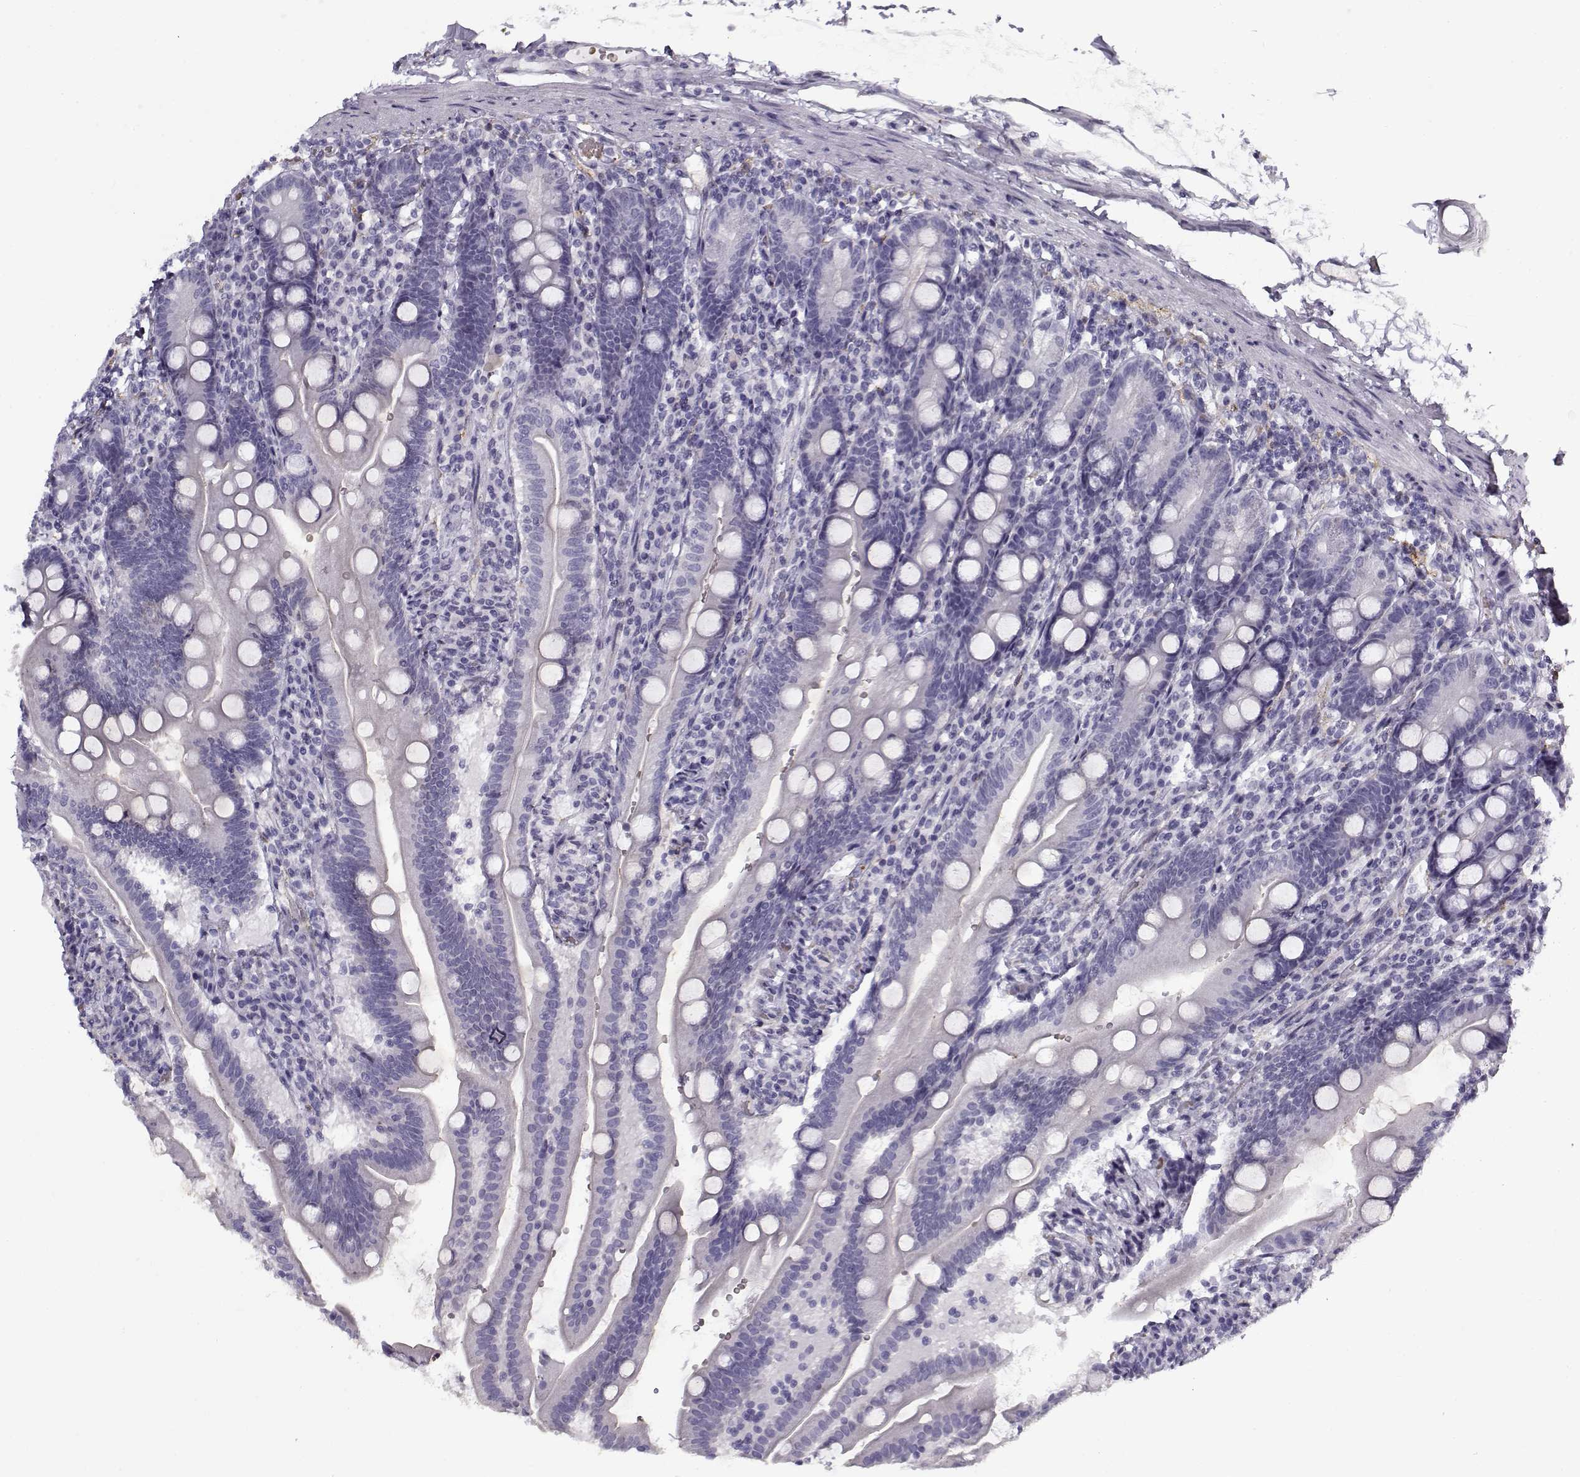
{"staining": {"intensity": "negative", "quantity": "none", "location": "none"}, "tissue": "duodenum", "cell_type": "Glandular cells", "image_type": "normal", "snomed": [{"axis": "morphology", "description": "Normal tissue, NOS"}, {"axis": "topography", "description": "Duodenum"}], "caption": "IHC of unremarkable human duodenum displays no expression in glandular cells. (Brightfield microscopy of DAB IHC at high magnification).", "gene": "SNCA", "patient": {"sex": "female", "age": 67}}